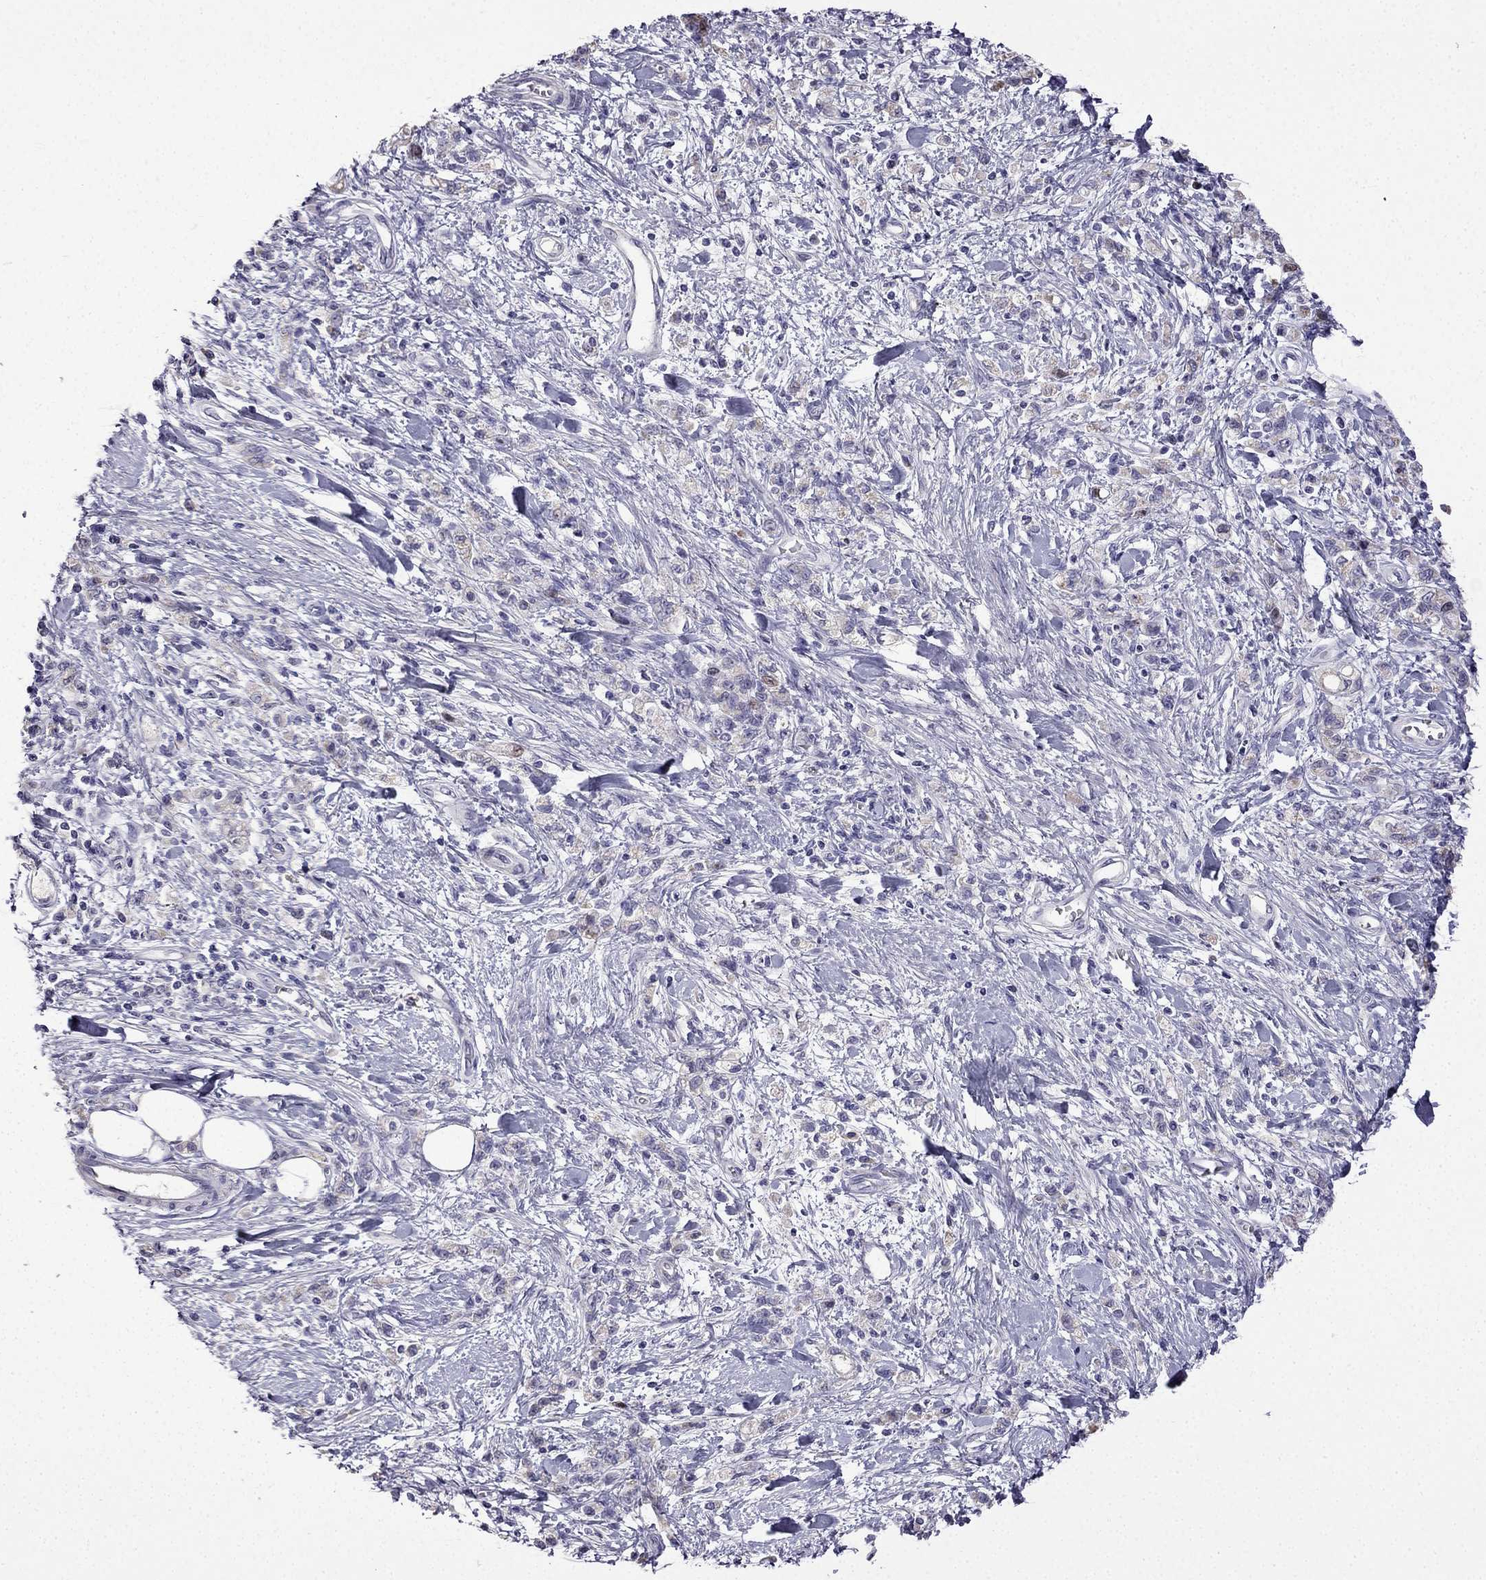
{"staining": {"intensity": "weak", "quantity": "<25%", "location": "nuclear"}, "tissue": "stomach cancer", "cell_type": "Tumor cells", "image_type": "cancer", "snomed": [{"axis": "morphology", "description": "Adenocarcinoma, NOS"}, {"axis": "topography", "description": "Stomach"}], "caption": "This is an immunohistochemistry image of human stomach adenocarcinoma. There is no expression in tumor cells.", "gene": "UHRF1", "patient": {"sex": "male", "age": 77}}